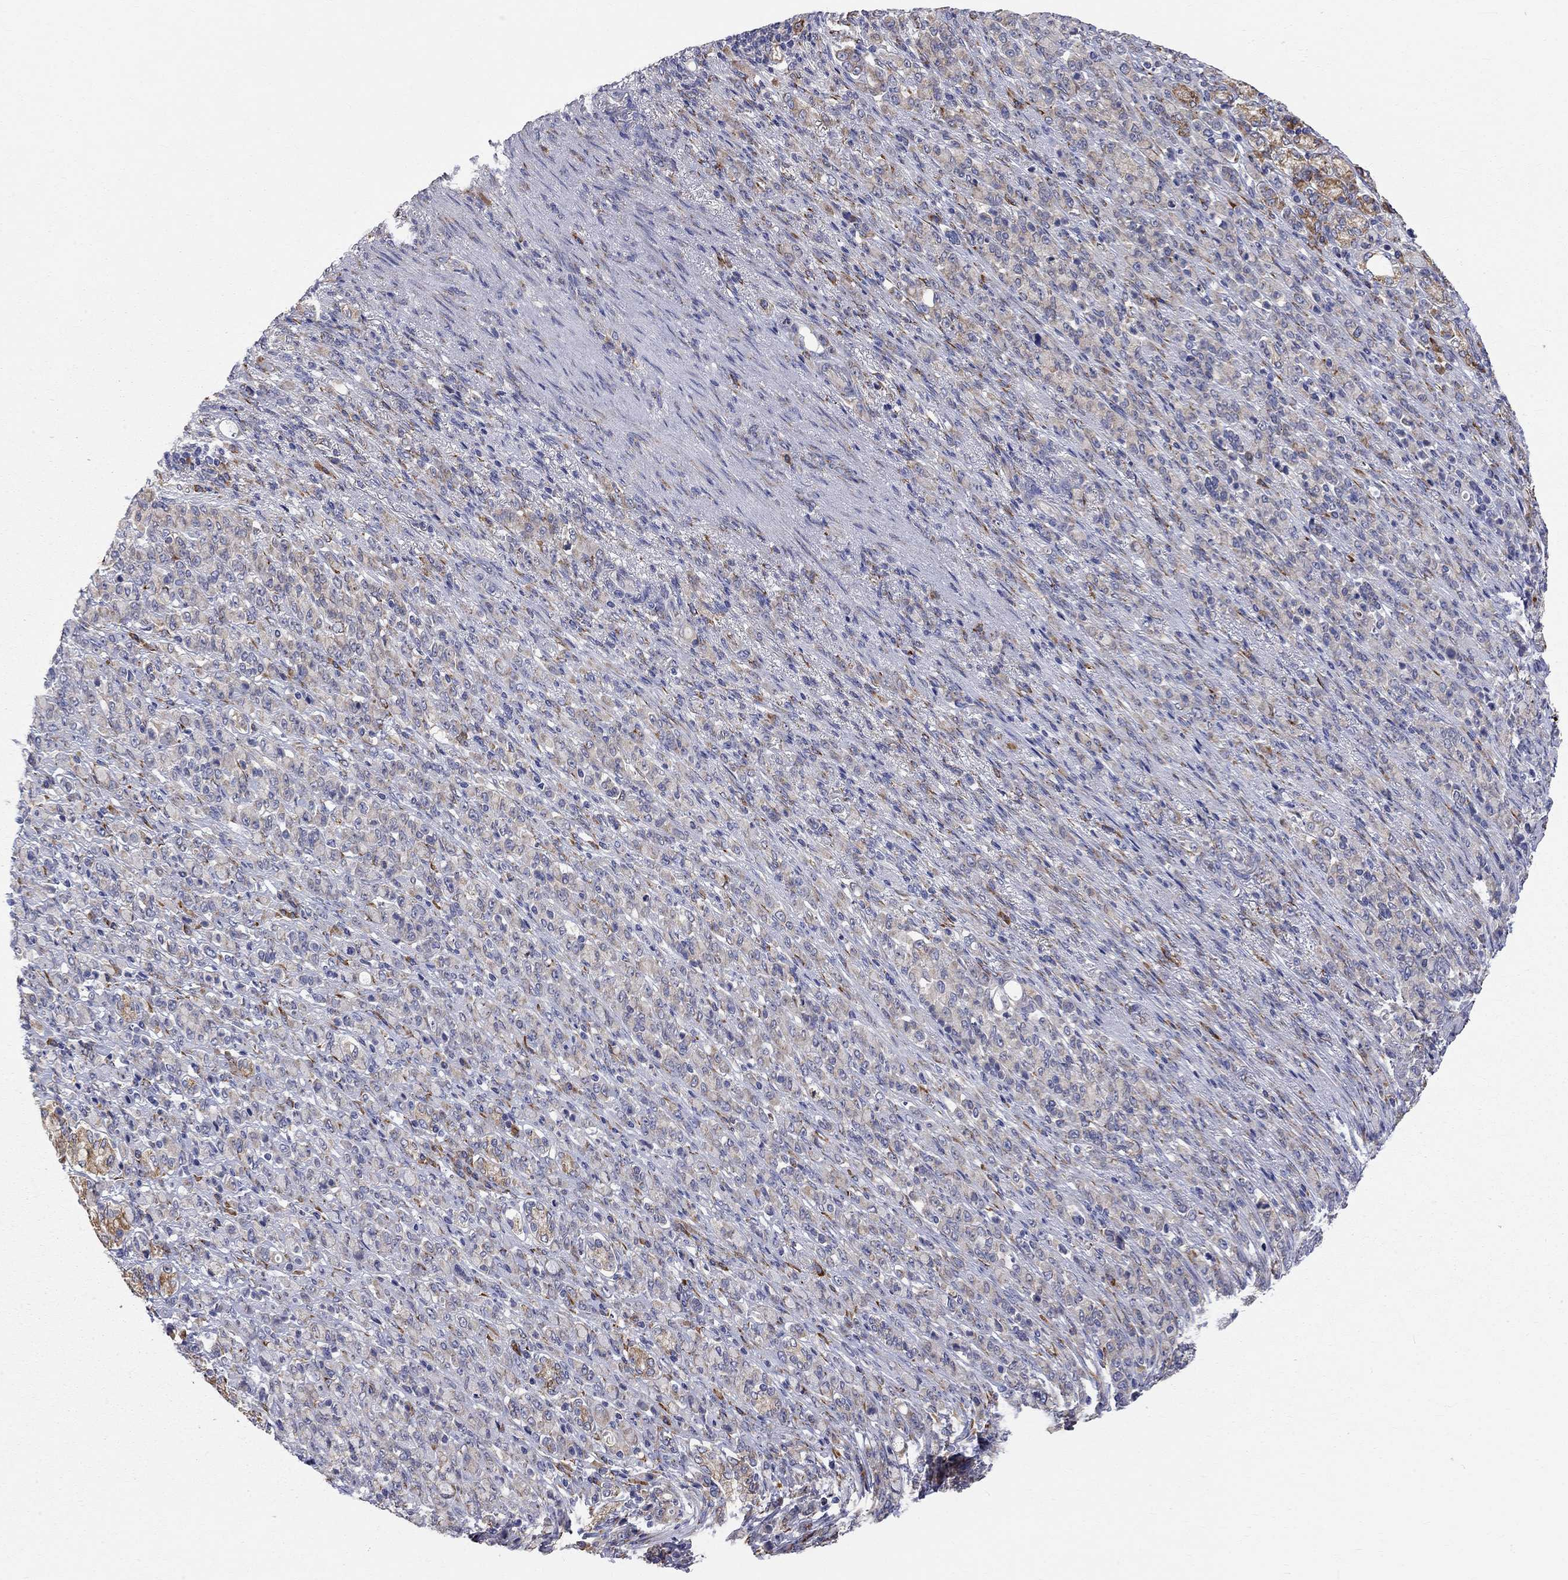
{"staining": {"intensity": "strong", "quantity": "<25%", "location": "cytoplasmic/membranous"}, "tissue": "stomach cancer", "cell_type": "Tumor cells", "image_type": "cancer", "snomed": [{"axis": "morphology", "description": "Normal tissue, NOS"}, {"axis": "morphology", "description": "Adenocarcinoma, NOS"}, {"axis": "topography", "description": "Stomach"}], "caption": "An immunohistochemistry (IHC) histopathology image of tumor tissue is shown. Protein staining in brown shows strong cytoplasmic/membranous positivity in stomach cancer within tumor cells.", "gene": "CASTOR1", "patient": {"sex": "female", "age": 79}}